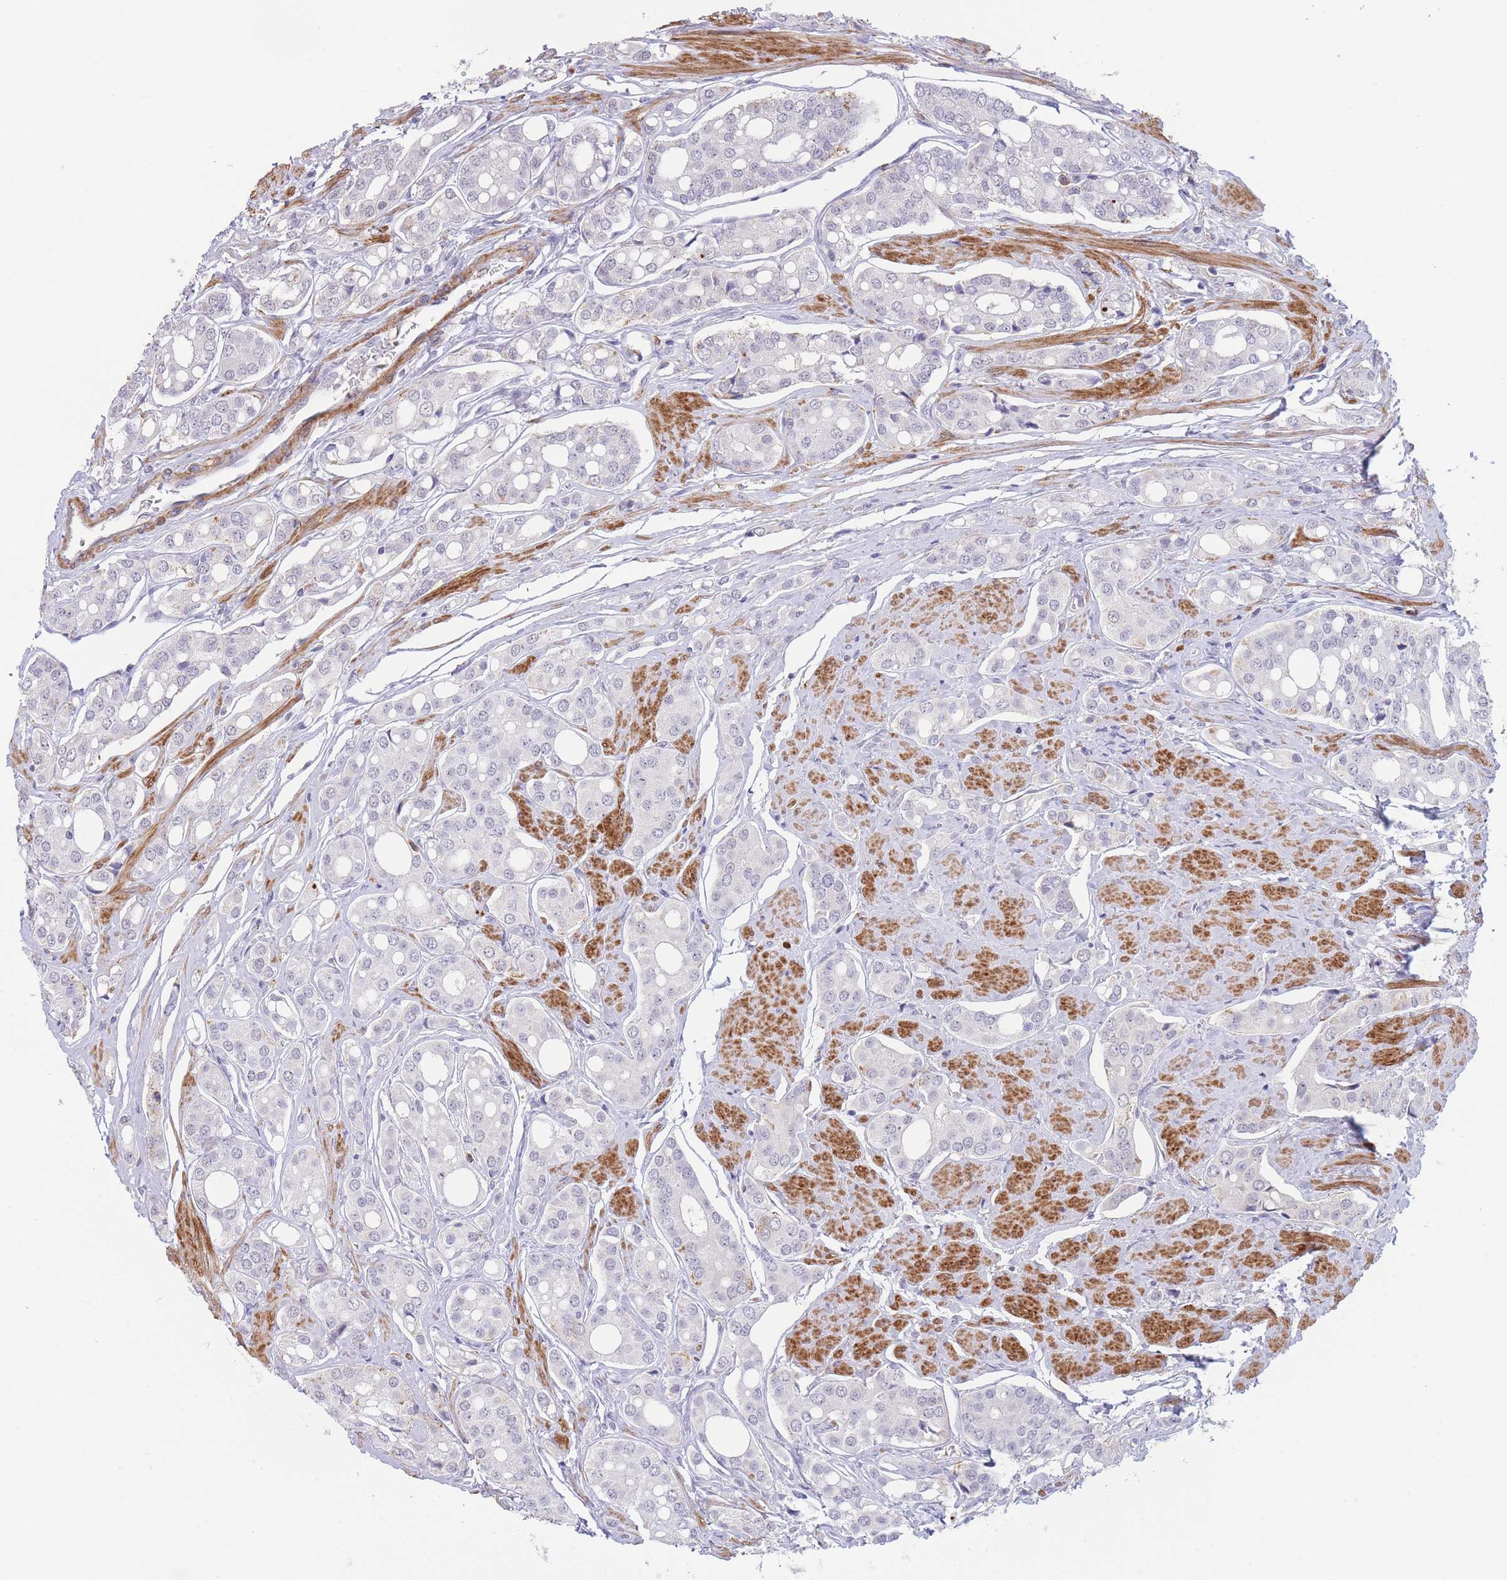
{"staining": {"intensity": "negative", "quantity": "none", "location": "none"}, "tissue": "prostate cancer", "cell_type": "Tumor cells", "image_type": "cancer", "snomed": [{"axis": "morphology", "description": "Adenocarcinoma, High grade"}, {"axis": "topography", "description": "Prostate"}], "caption": "High magnification brightfield microscopy of prostate cancer stained with DAB (3,3'-diaminobenzidine) (brown) and counterstained with hematoxylin (blue): tumor cells show no significant staining.", "gene": "ASAP3", "patient": {"sex": "male", "age": 71}}